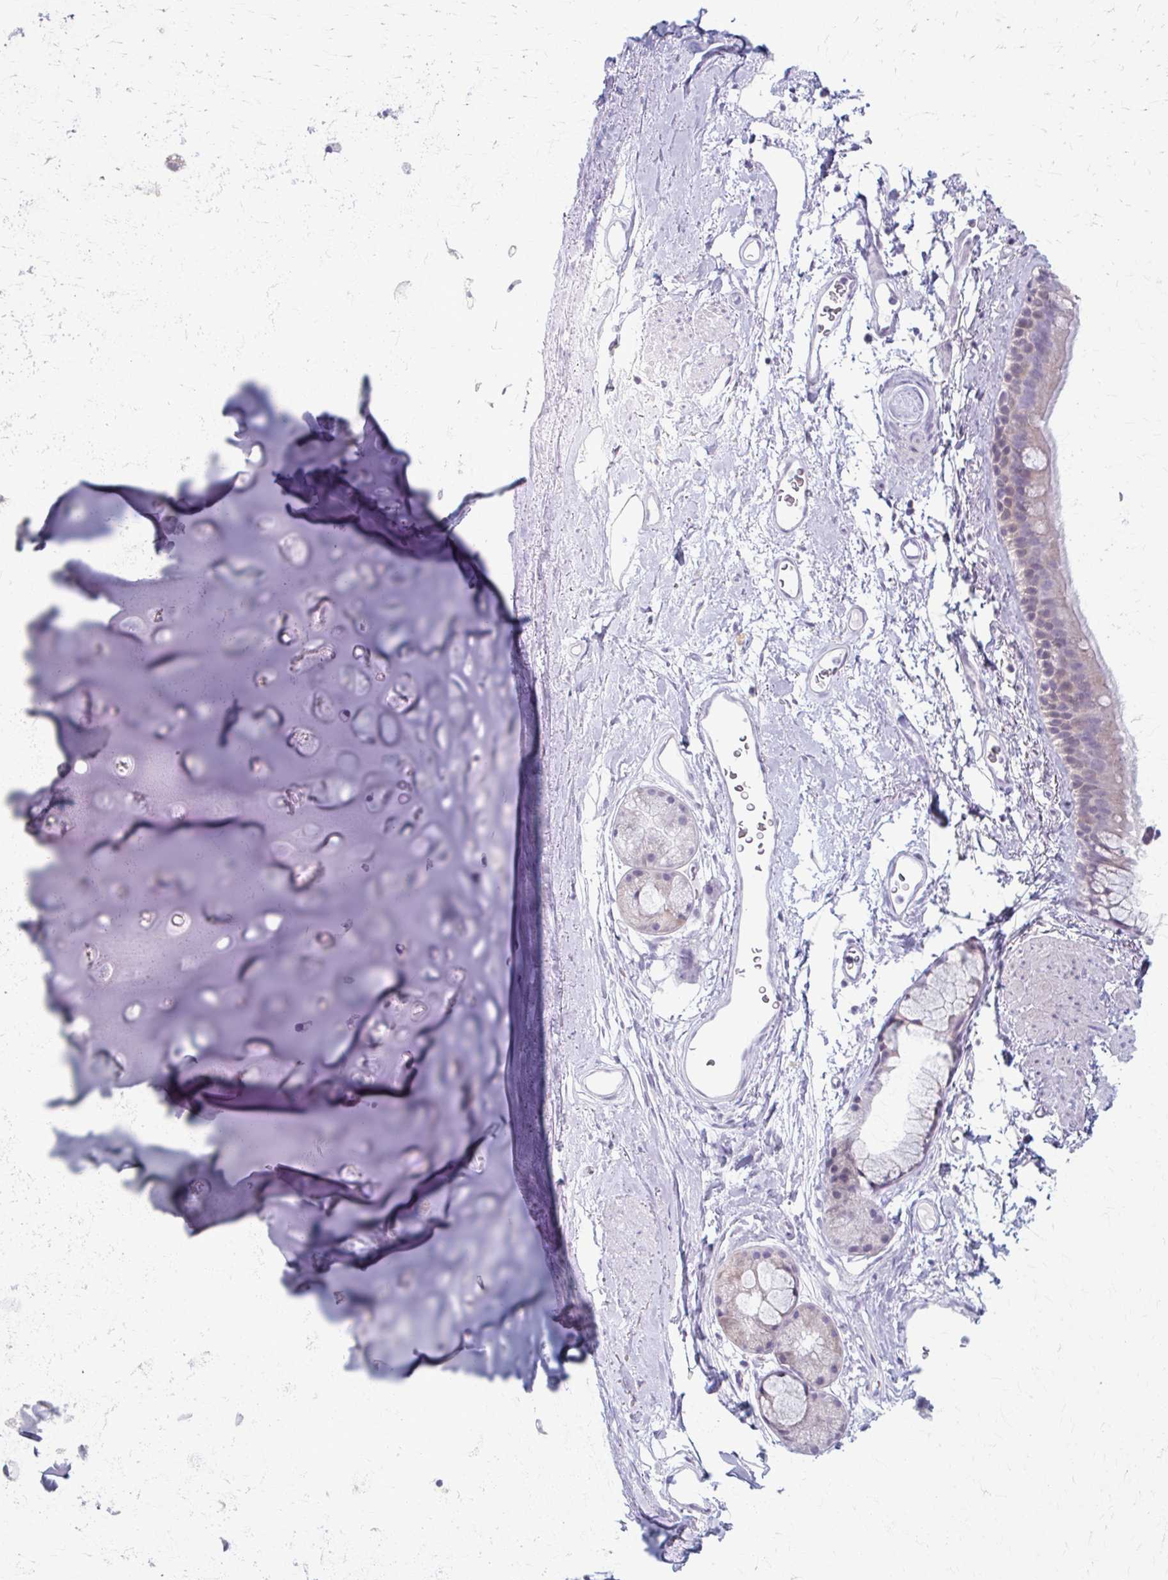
{"staining": {"intensity": "negative", "quantity": "none", "location": "none"}, "tissue": "adipose tissue", "cell_type": "Adipocytes", "image_type": "normal", "snomed": [{"axis": "morphology", "description": "Normal tissue, NOS"}, {"axis": "topography", "description": "Lymph node"}, {"axis": "topography", "description": "Cartilage tissue"}, {"axis": "topography", "description": "Bronchus"}], "caption": "Immunohistochemistry micrograph of unremarkable adipose tissue: adipose tissue stained with DAB (3,3'-diaminobenzidine) displays no significant protein staining in adipocytes.", "gene": "LDLRAP1", "patient": {"sex": "female", "age": 70}}